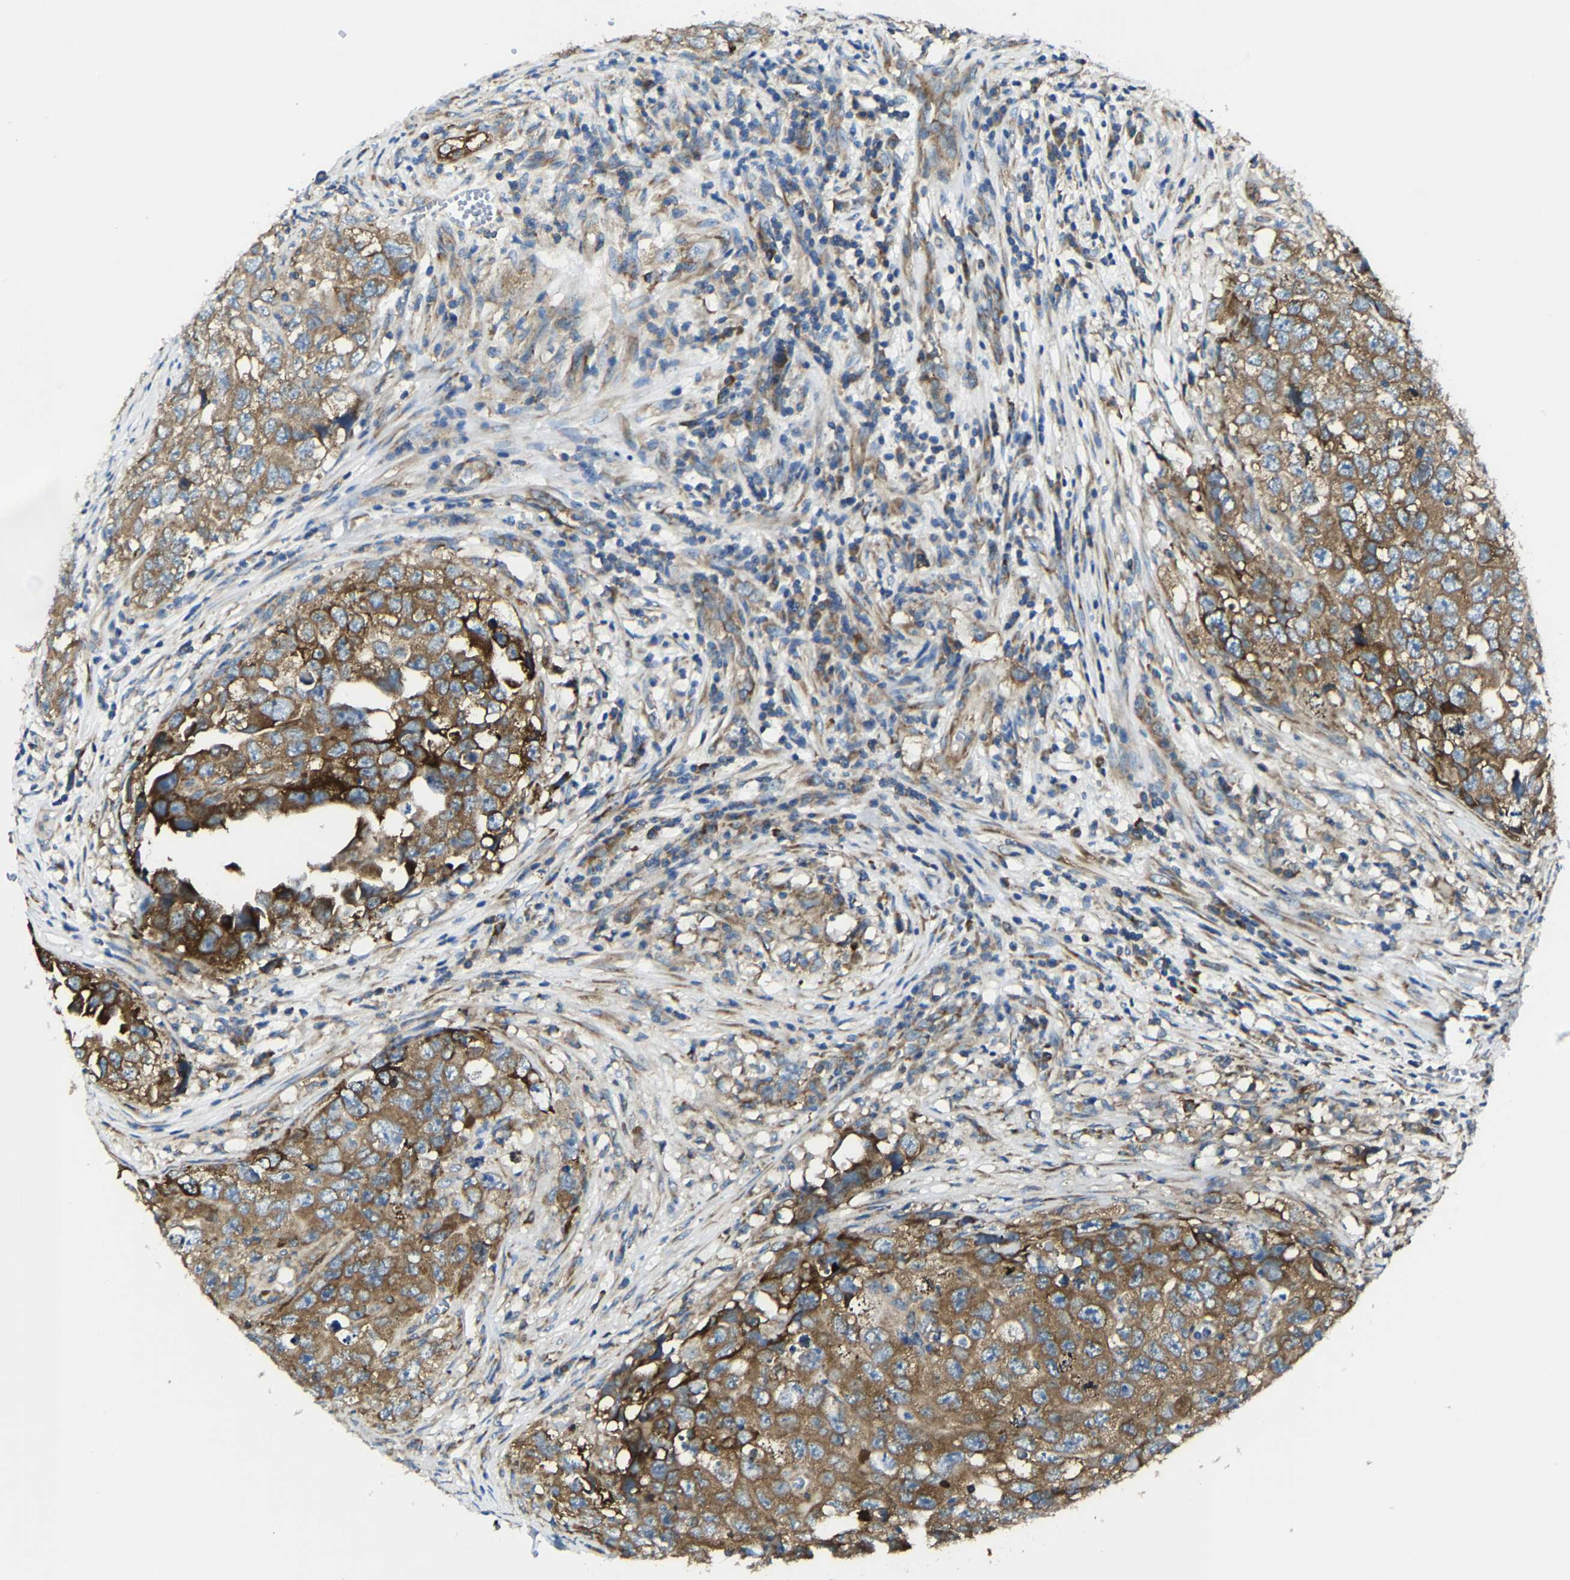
{"staining": {"intensity": "moderate", "quantity": ">75%", "location": "cytoplasmic/membranous"}, "tissue": "testis cancer", "cell_type": "Tumor cells", "image_type": "cancer", "snomed": [{"axis": "morphology", "description": "Seminoma, NOS"}, {"axis": "morphology", "description": "Carcinoma, Embryonal, NOS"}, {"axis": "topography", "description": "Testis"}], "caption": "This histopathology image demonstrates IHC staining of seminoma (testis), with medium moderate cytoplasmic/membranous staining in approximately >75% of tumor cells.", "gene": "G3BP2", "patient": {"sex": "male", "age": 43}}